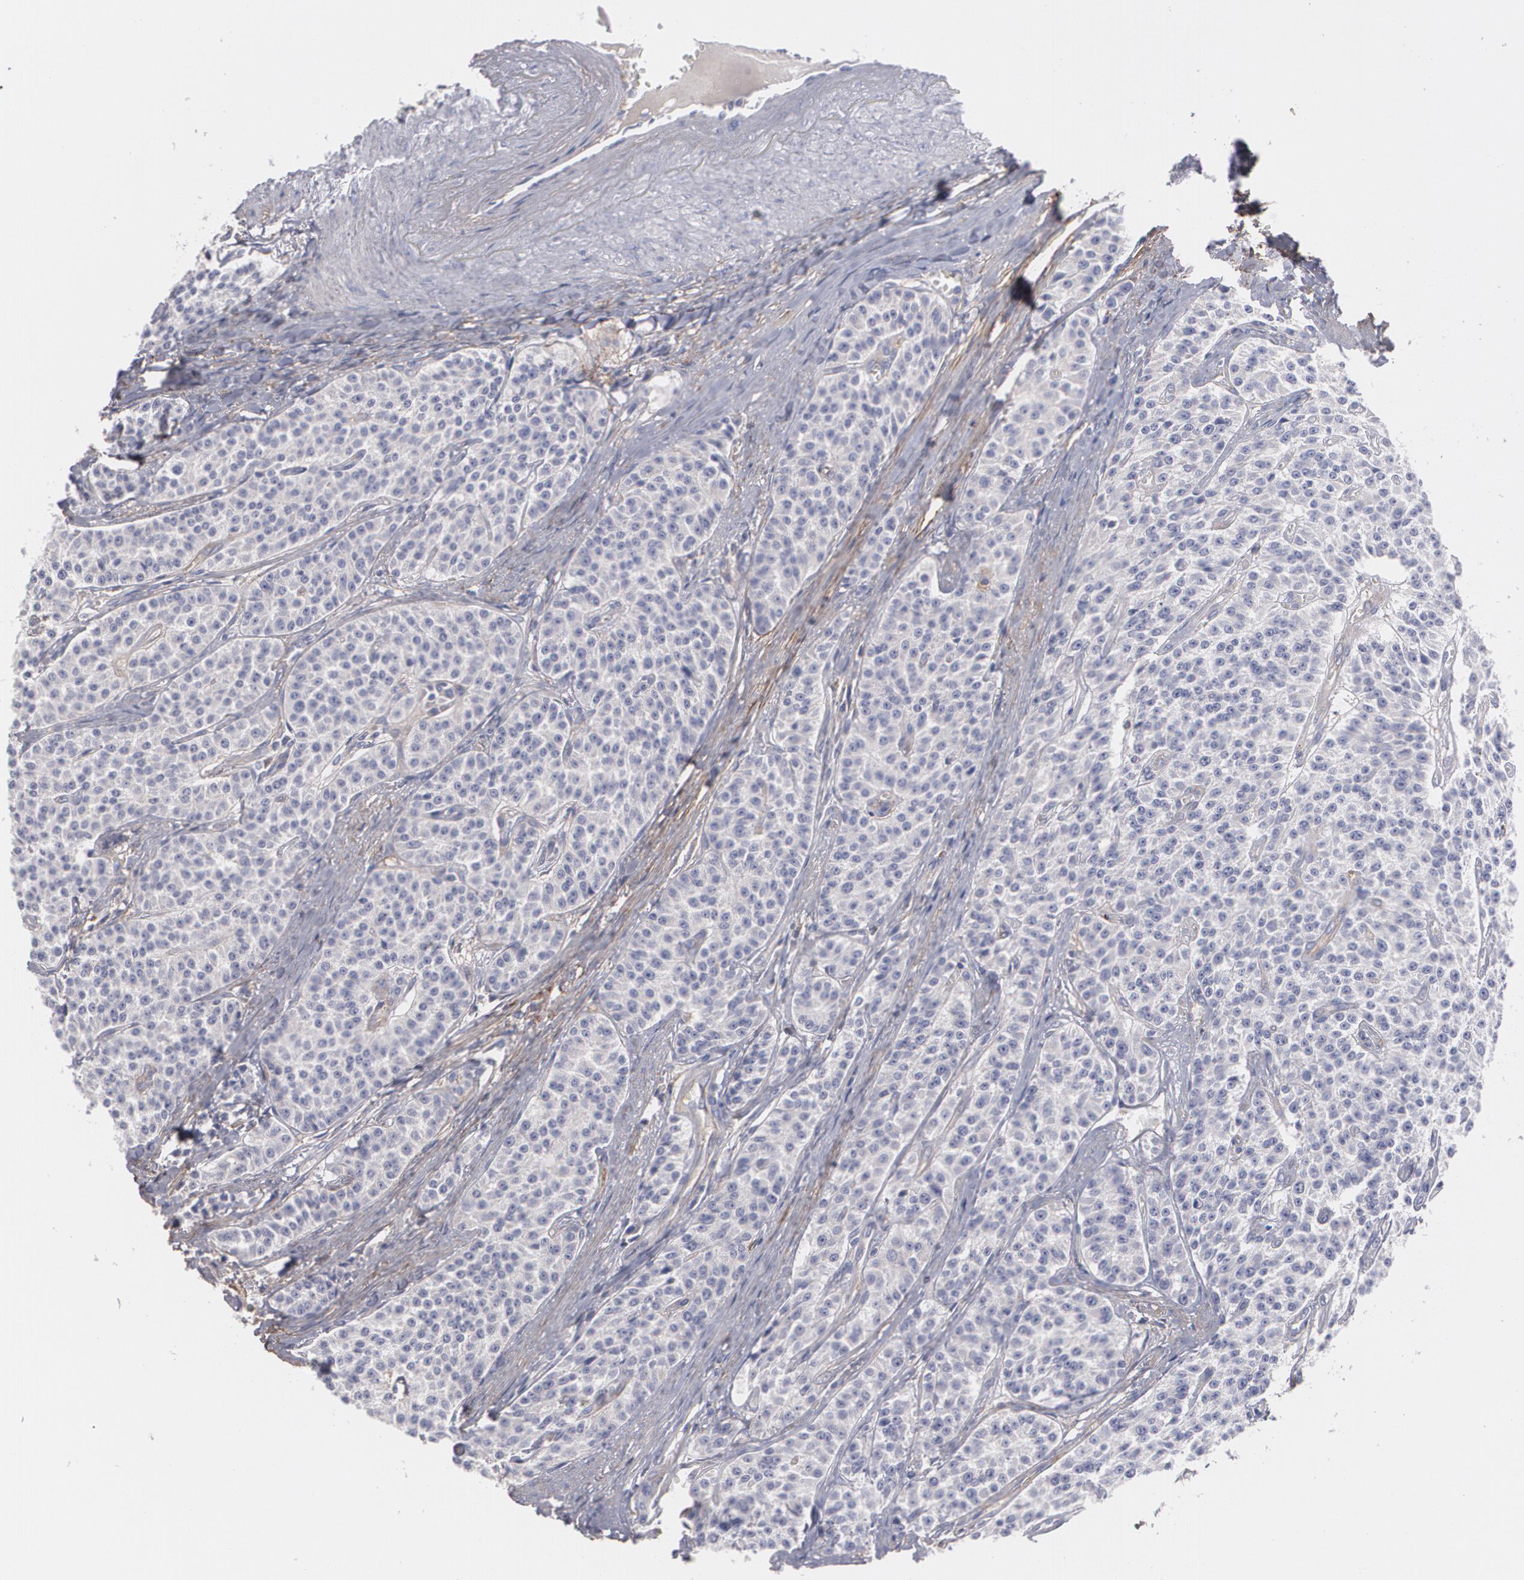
{"staining": {"intensity": "negative", "quantity": "none", "location": "none"}, "tissue": "carcinoid", "cell_type": "Tumor cells", "image_type": "cancer", "snomed": [{"axis": "morphology", "description": "Carcinoid, malignant, NOS"}, {"axis": "topography", "description": "Stomach"}], "caption": "High magnification brightfield microscopy of carcinoid stained with DAB (3,3'-diaminobenzidine) (brown) and counterstained with hematoxylin (blue): tumor cells show no significant positivity. The staining is performed using DAB (3,3'-diaminobenzidine) brown chromogen with nuclei counter-stained in using hematoxylin.", "gene": "FBLN1", "patient": {"sex": "female", "age": 76}}